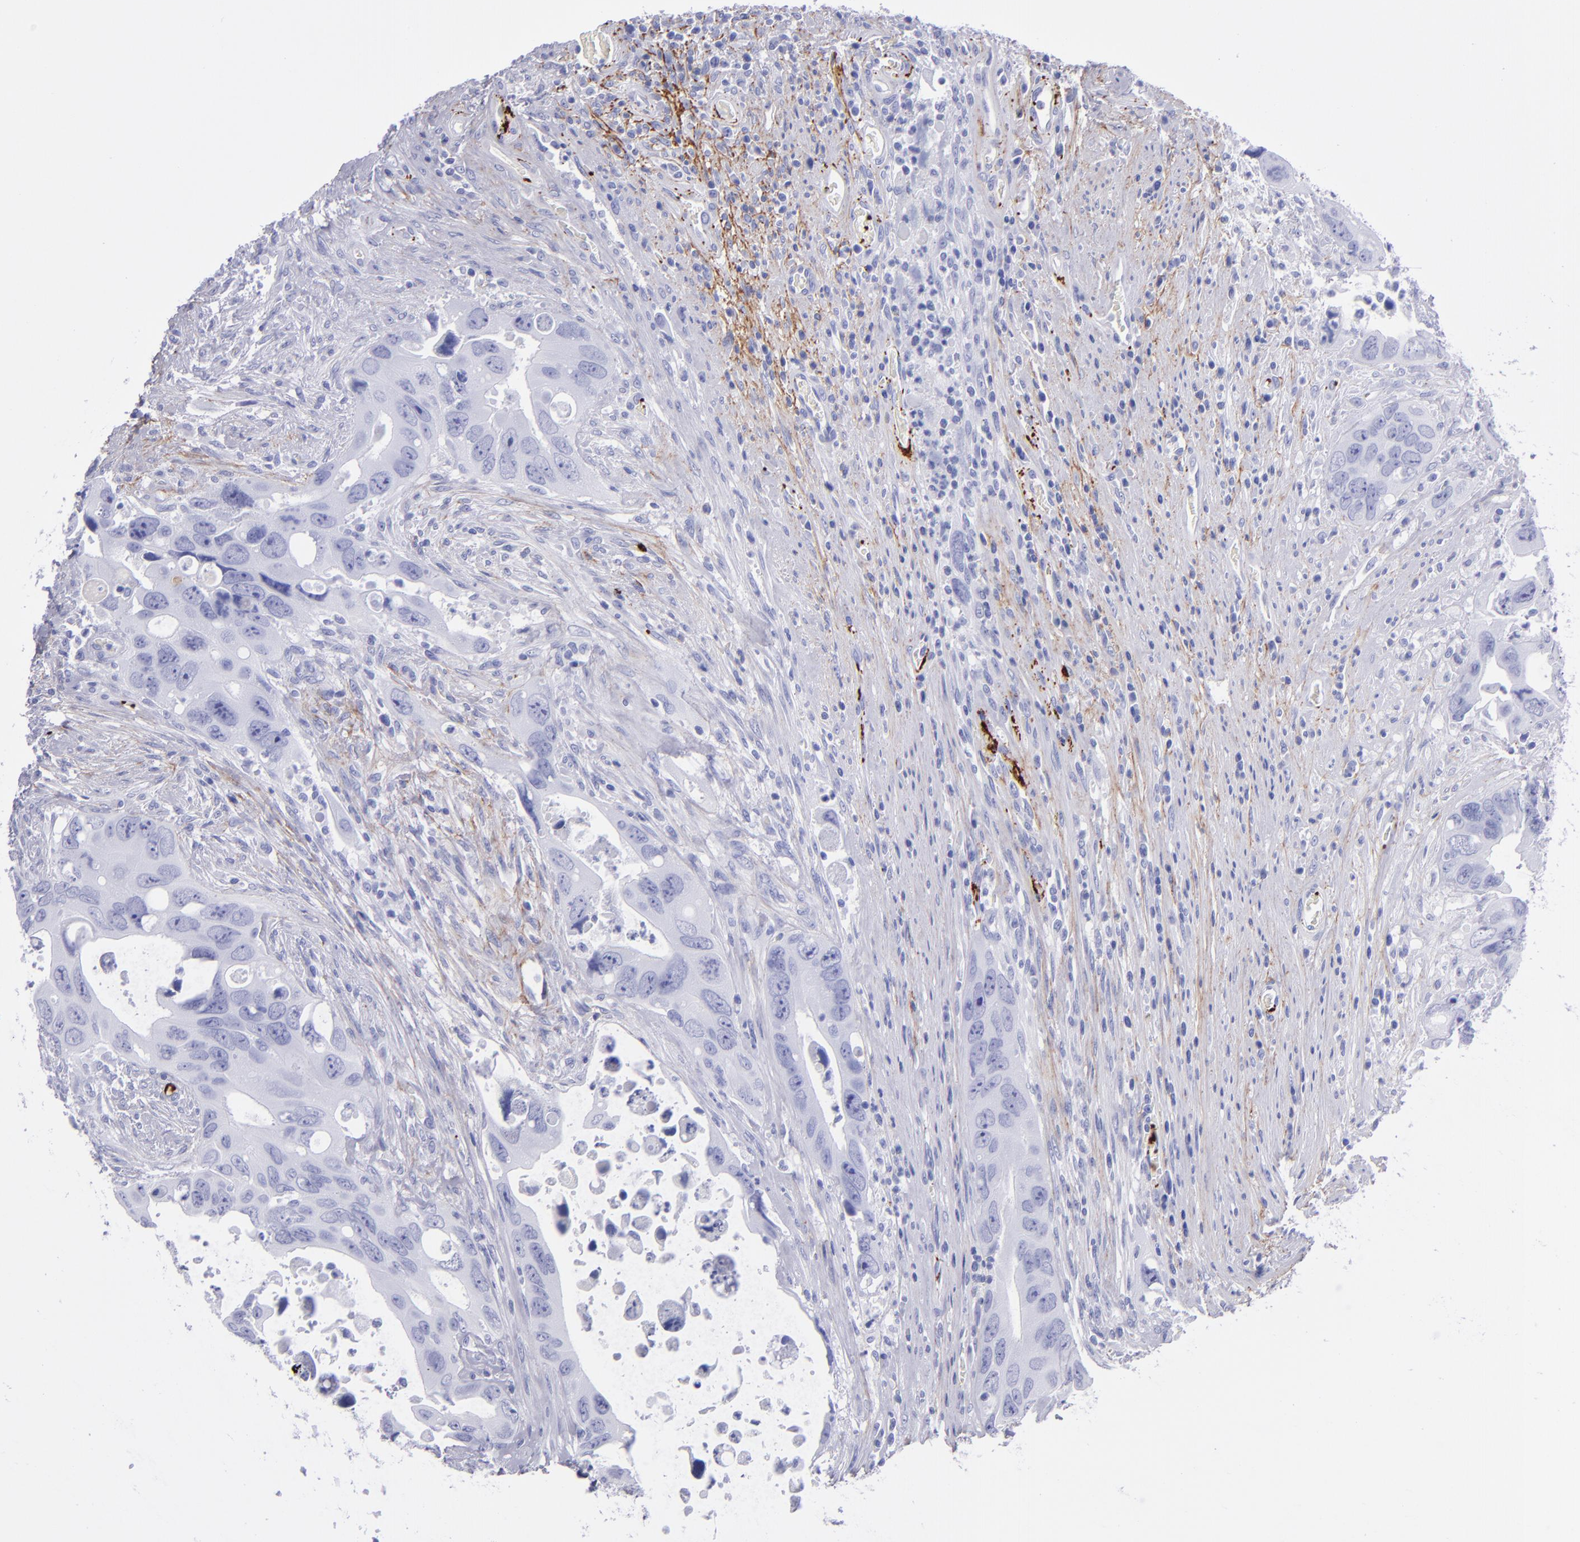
{"staining": {"intensity": "negative", "quantity": "none", "location": "none"}, "tissue": "colorectal cancer", "cell_type": "Tumor cells", "image_type": "cancer", "snomed": [{"axis": "morphology", "description": "Adenocarcinoma, NOS"}, {"axis": "topography", "description": "Rectum"}], "caption": "Photomicrograph shows no significant protein expression in tumor cells of adenocarcinoma (colorectal).", "gene": "EFCAB13", "patient": {"sex": "male", "age": 70}}